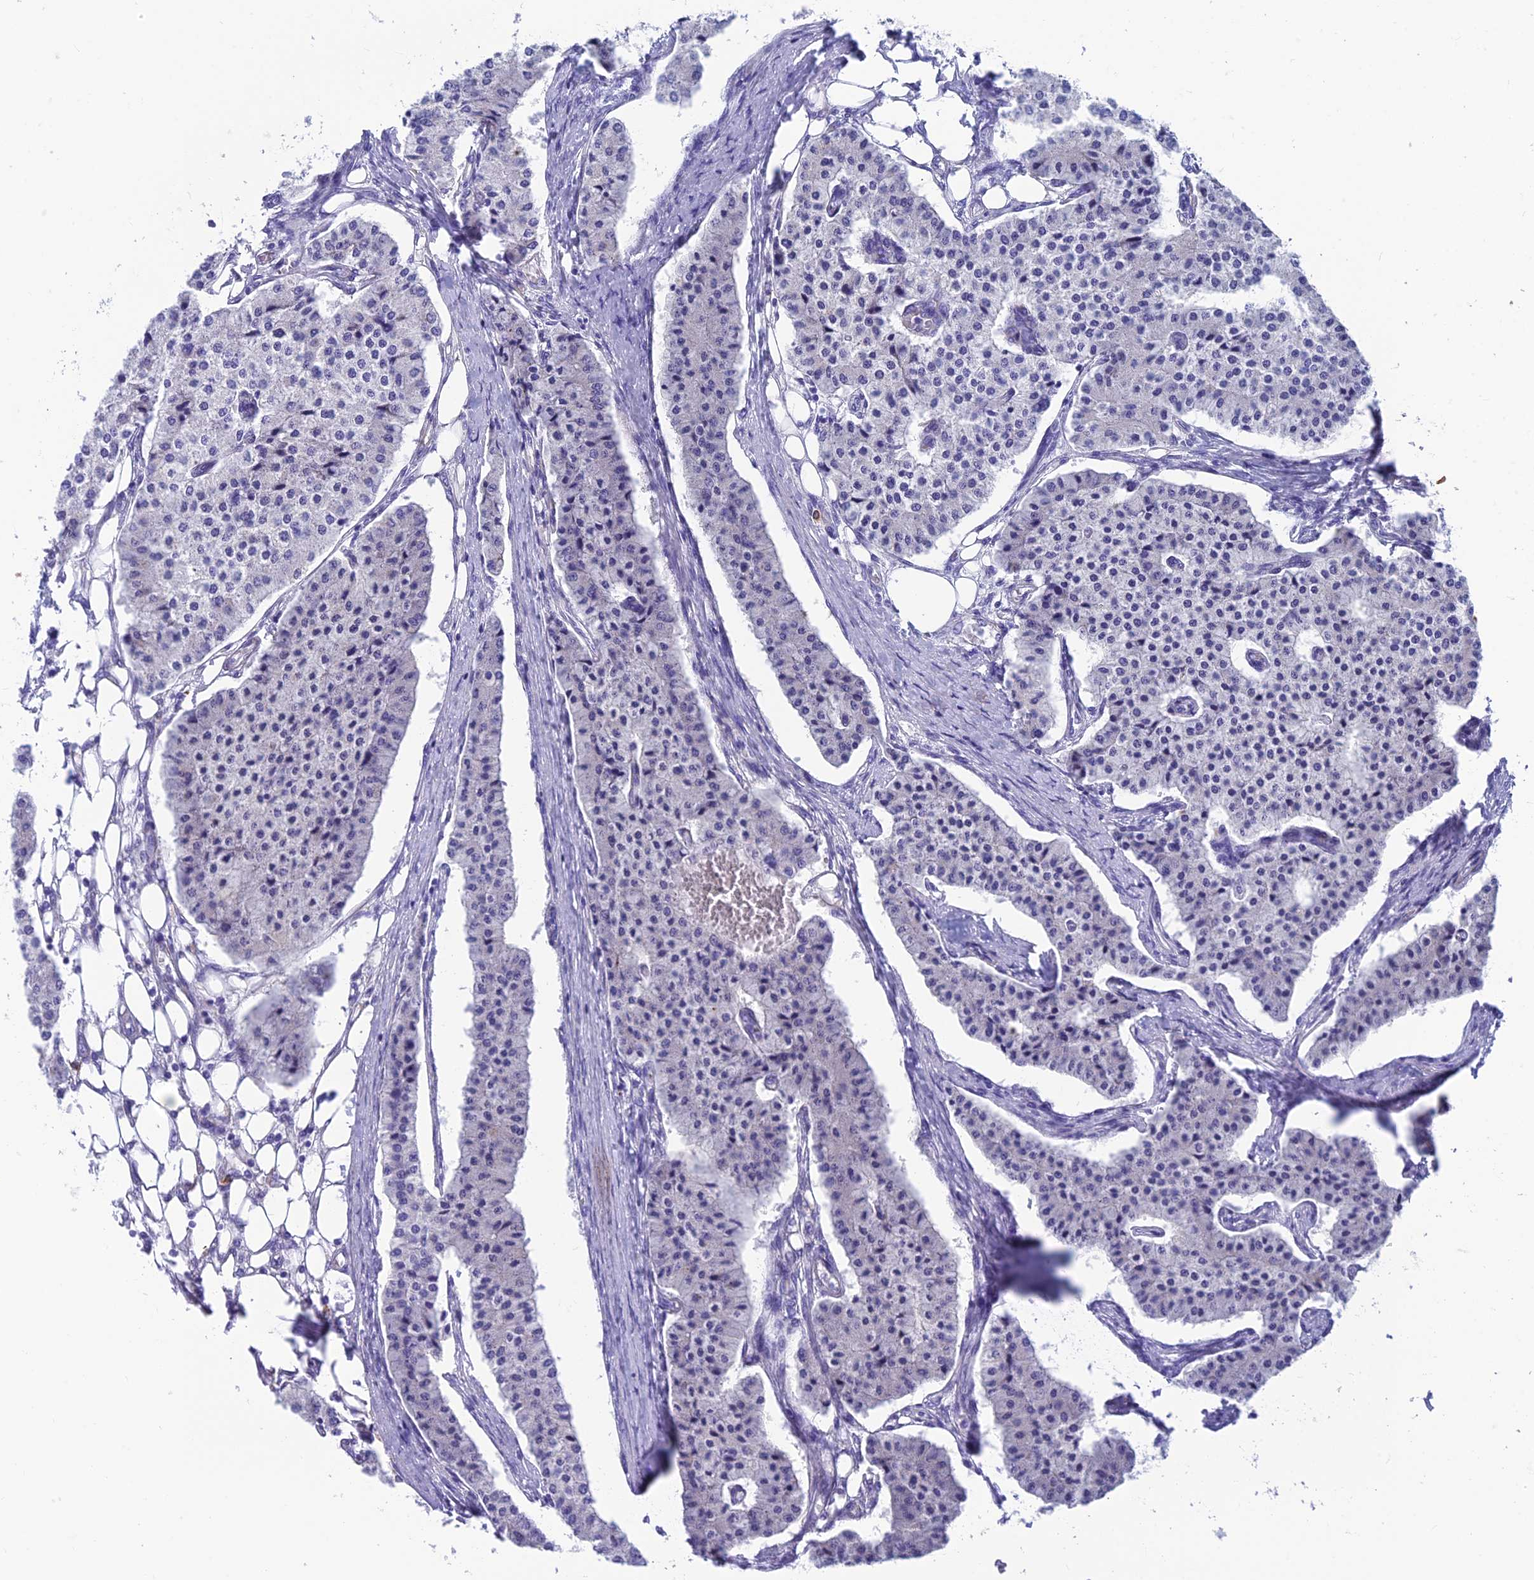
{"staining": {"intensity": "negative", "quantity": "none", "location": "none"}, "tissue": "carcinoid", "cell_type": "Tumor cells", "image_type": "cancer", "snomed": [{"axis": "morphology", "description": "Carcinoid, malignant, NOS"}, {"axis": "topography", "description": "Colon"}], "caption": "The IHC image has no significant expression in tumor cells of carcinoid (malignant) tissue.", "gene": "GNG11", "patient": {"sex": "female", "age": 52}}